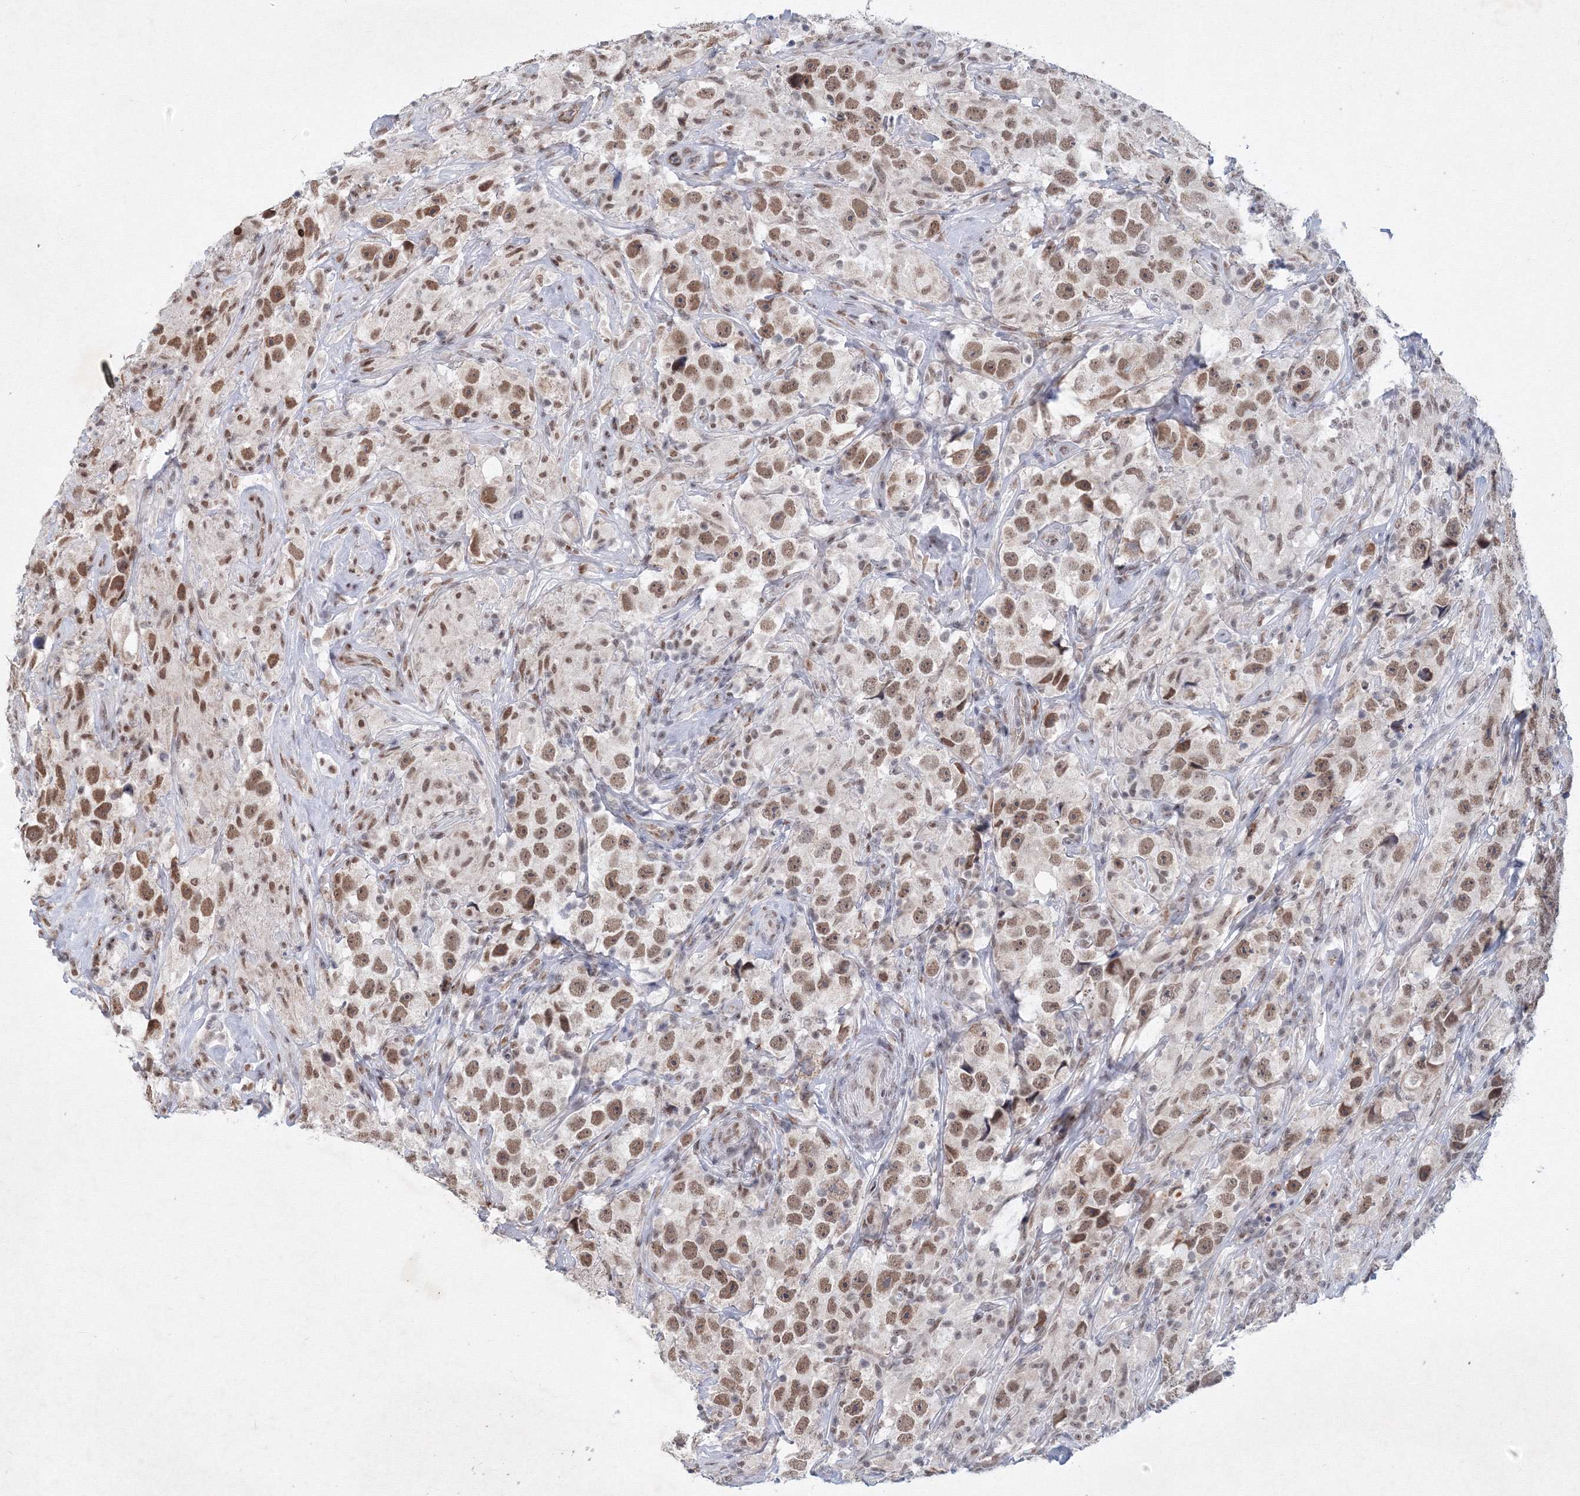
{"staining": {"intensity": "moderate", "quantity": ">75%", "location": "nuclear"}, "tissue": "testis cancer", "cell_type": "Tumor cells", "image_type": "cancer", "snomed": [{"axis": "morphology", "description": "Seminoma, NOS"}, {"axis": "topography", "description": "Testis"}], "caption": "Immunohistochemical staining of human testis seminoma demonstrates moderate nuclear protein staining in approximately >75% of tumor cells. Immunohistochemistry stains the protein in brown and the nuclei are stained blue.", "gene": "SF3B6", "patient": {"sex": "male", "age": 49}}